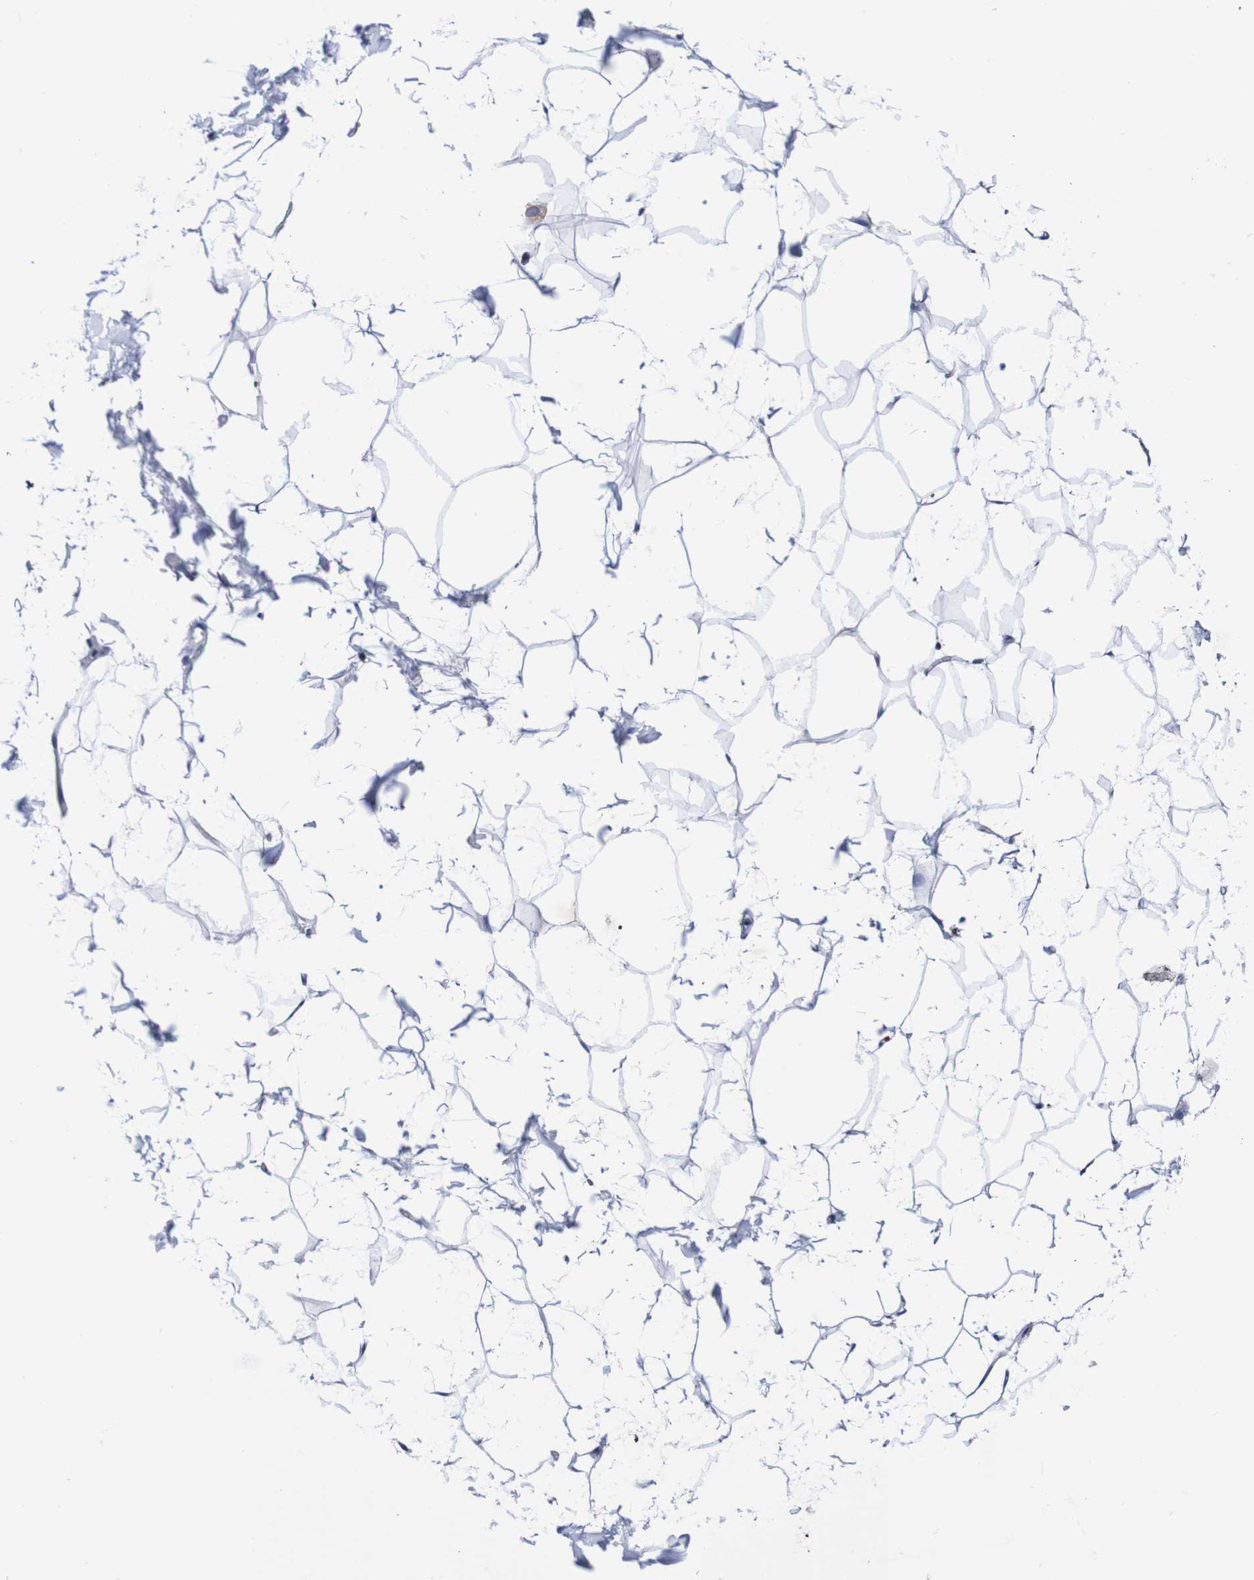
{"staining": {"intensity": "negative", "quantity": "none", "location": "none"}, "tissue": "adipose tissue", "cell_type": "Adipocytes", "image_type": "normal", "snomed": [{"axis": "morphology", "description": "Normal tissue, NOS"}, {"axis": "topography", "description": "Soft tissue"}], "caption": "High magnification brightfield microscopy of normal adipose tissue stained with DAB (brown) and counterstained with hematoxylin (blue): adipocytes show no significant expression. (DAB immunohistochemistry with hematoxylin counter stain).", "gene": "SEZ6", "patient": {"sex": "male", "age": 72}}